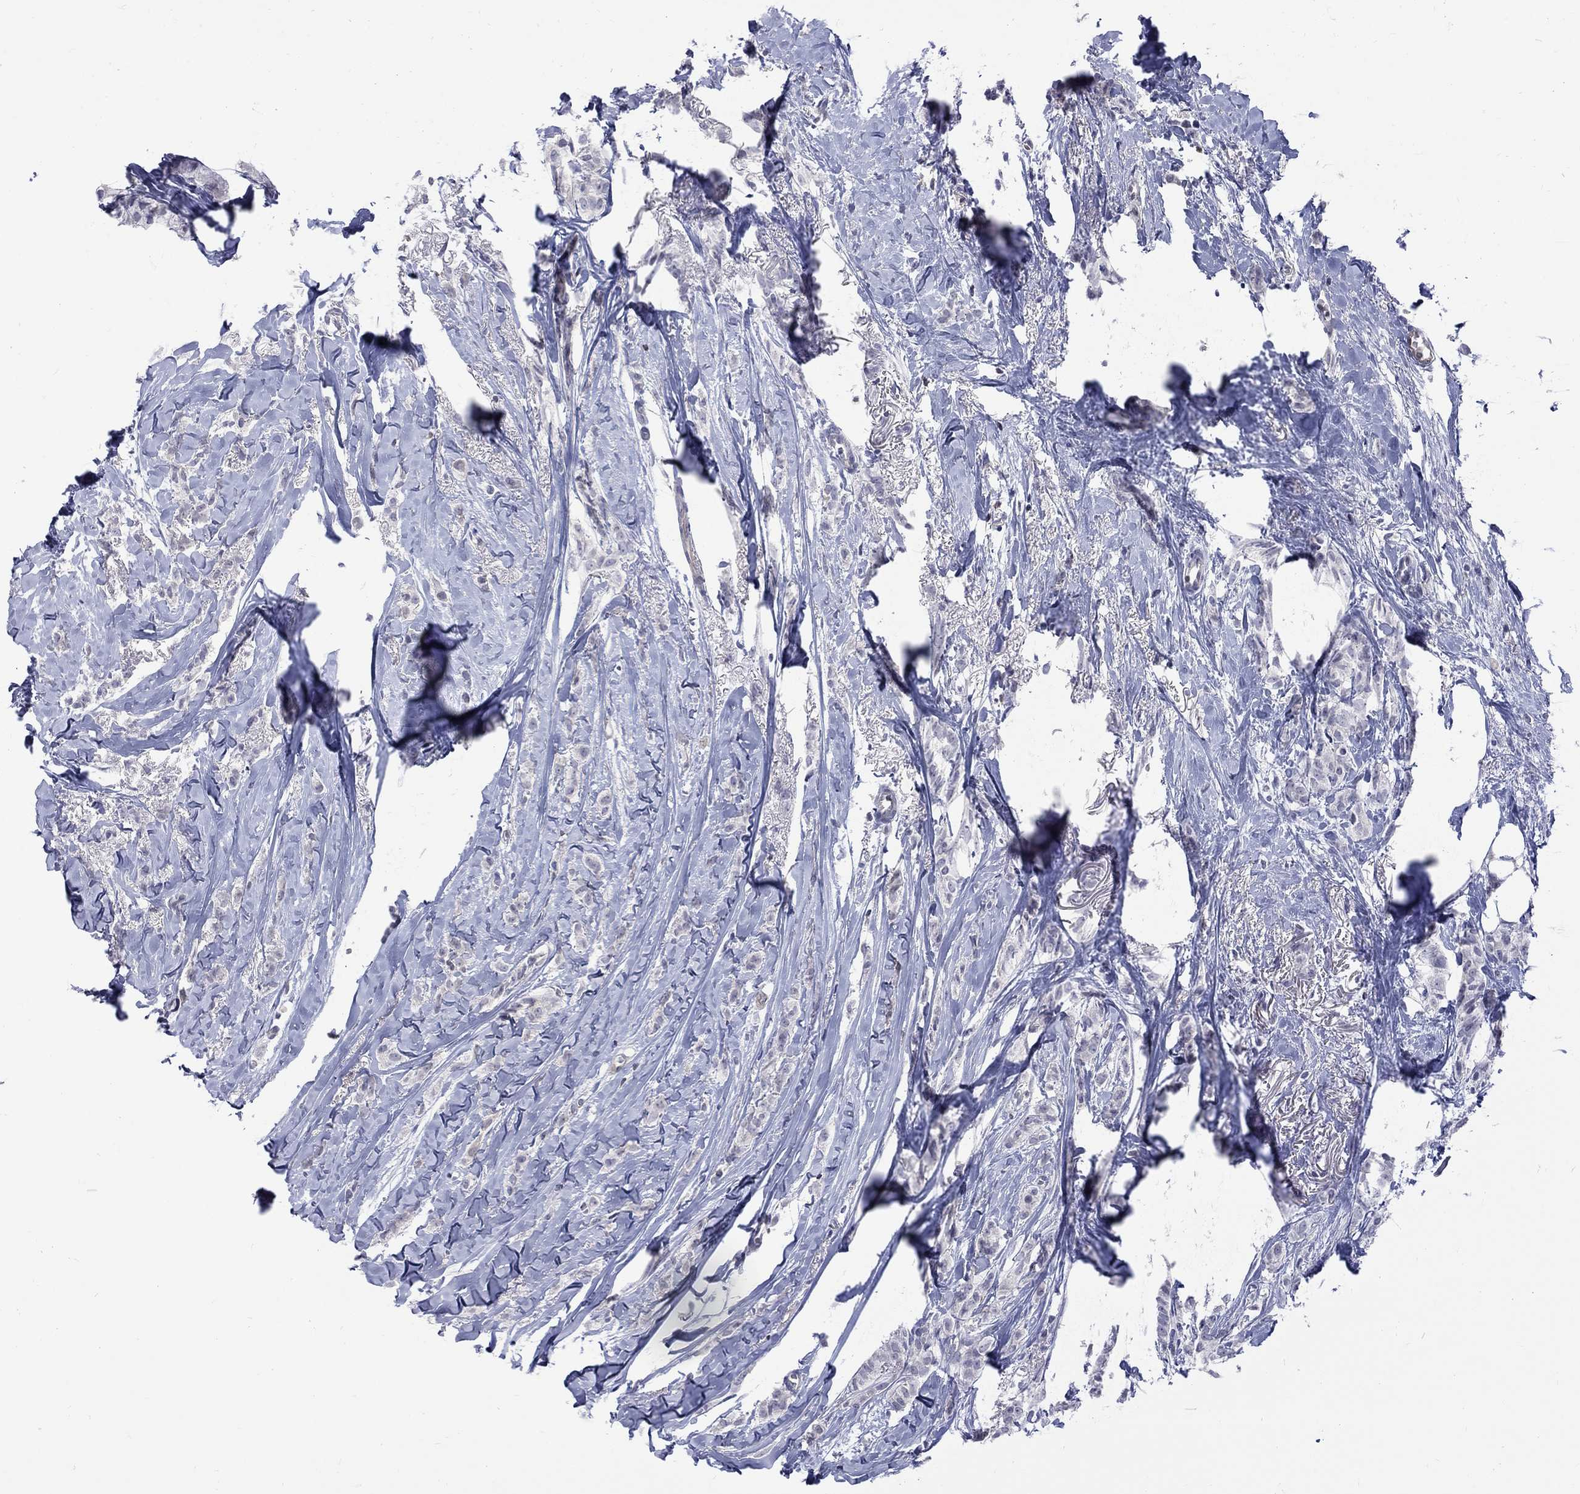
{"staining": {"intensity": "negative", "quantity": "none", "location": "none"}, "tissue": "breast cancer", "cell_type": "Tumor cells", "image_type": "cancer", "snomed": [{"axis": "morphology", "description": "Duct carcinoma"}, {"axis": "topography", "description": "Breast"}], "caption": "This is an immunohistochemistry (IHC) photomicrograph of breast cancer (infiltrating ductal carcinoma). There is no expression in tumor cells.", "gene": "HKDC1", "patient": {"sex": "female", "age": 85}}